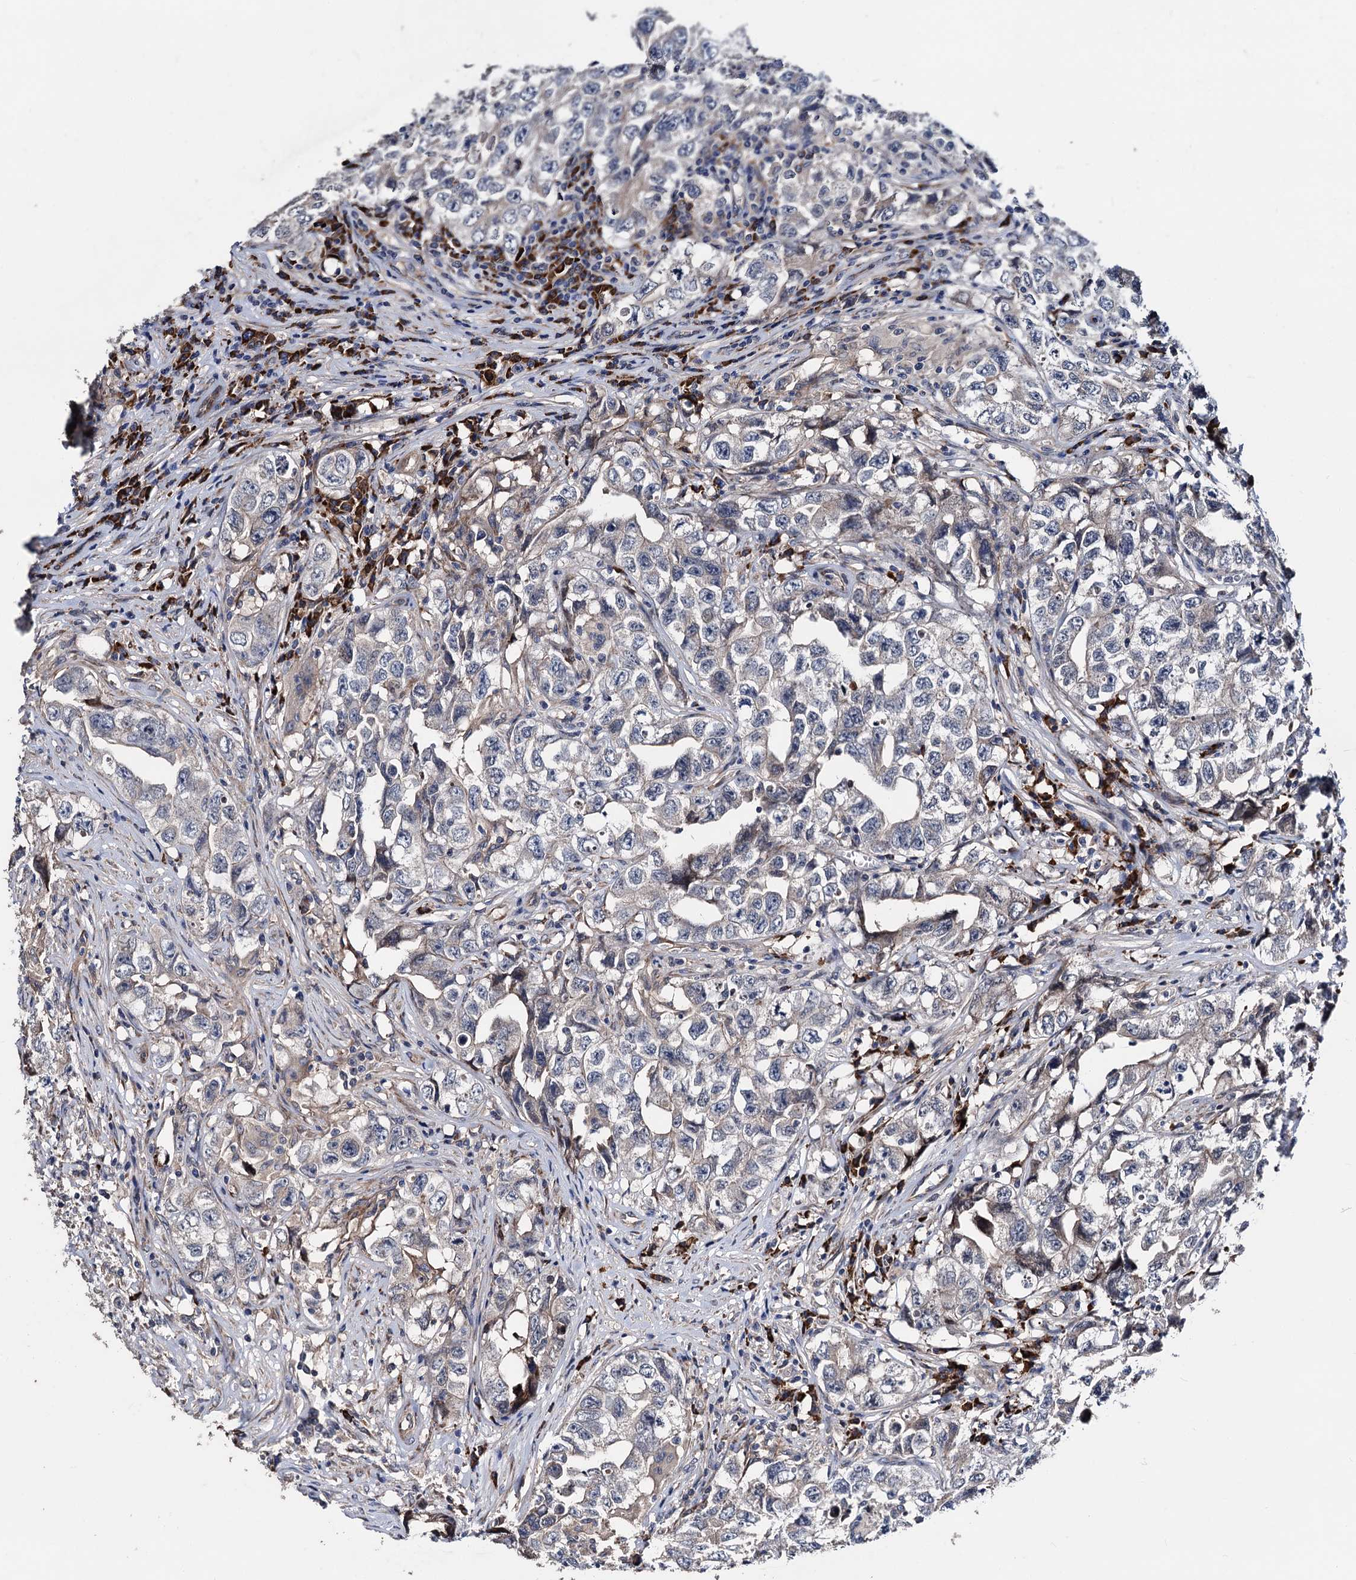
{"staining": {"intensity": "negative", "quantity": "none", "location": "none"}, "tissue": "testis cancer", "cell_type": "Tumor cells", "image_type": "cancer", "snomed": [{"axis": "morphology", "description": "Seminoma, NOS"}, {"axis": "morphology", "description": "Carcinoma, Embryonal, NOS"}, {"axis": "topography", "description": "Testis"}], "caption": "Immunohistochemistry (IHC) of human testis cancer shows no staining in tumor cells.", "gene": "AKAP11", "patient": {"sex": "male", "age": 43}}